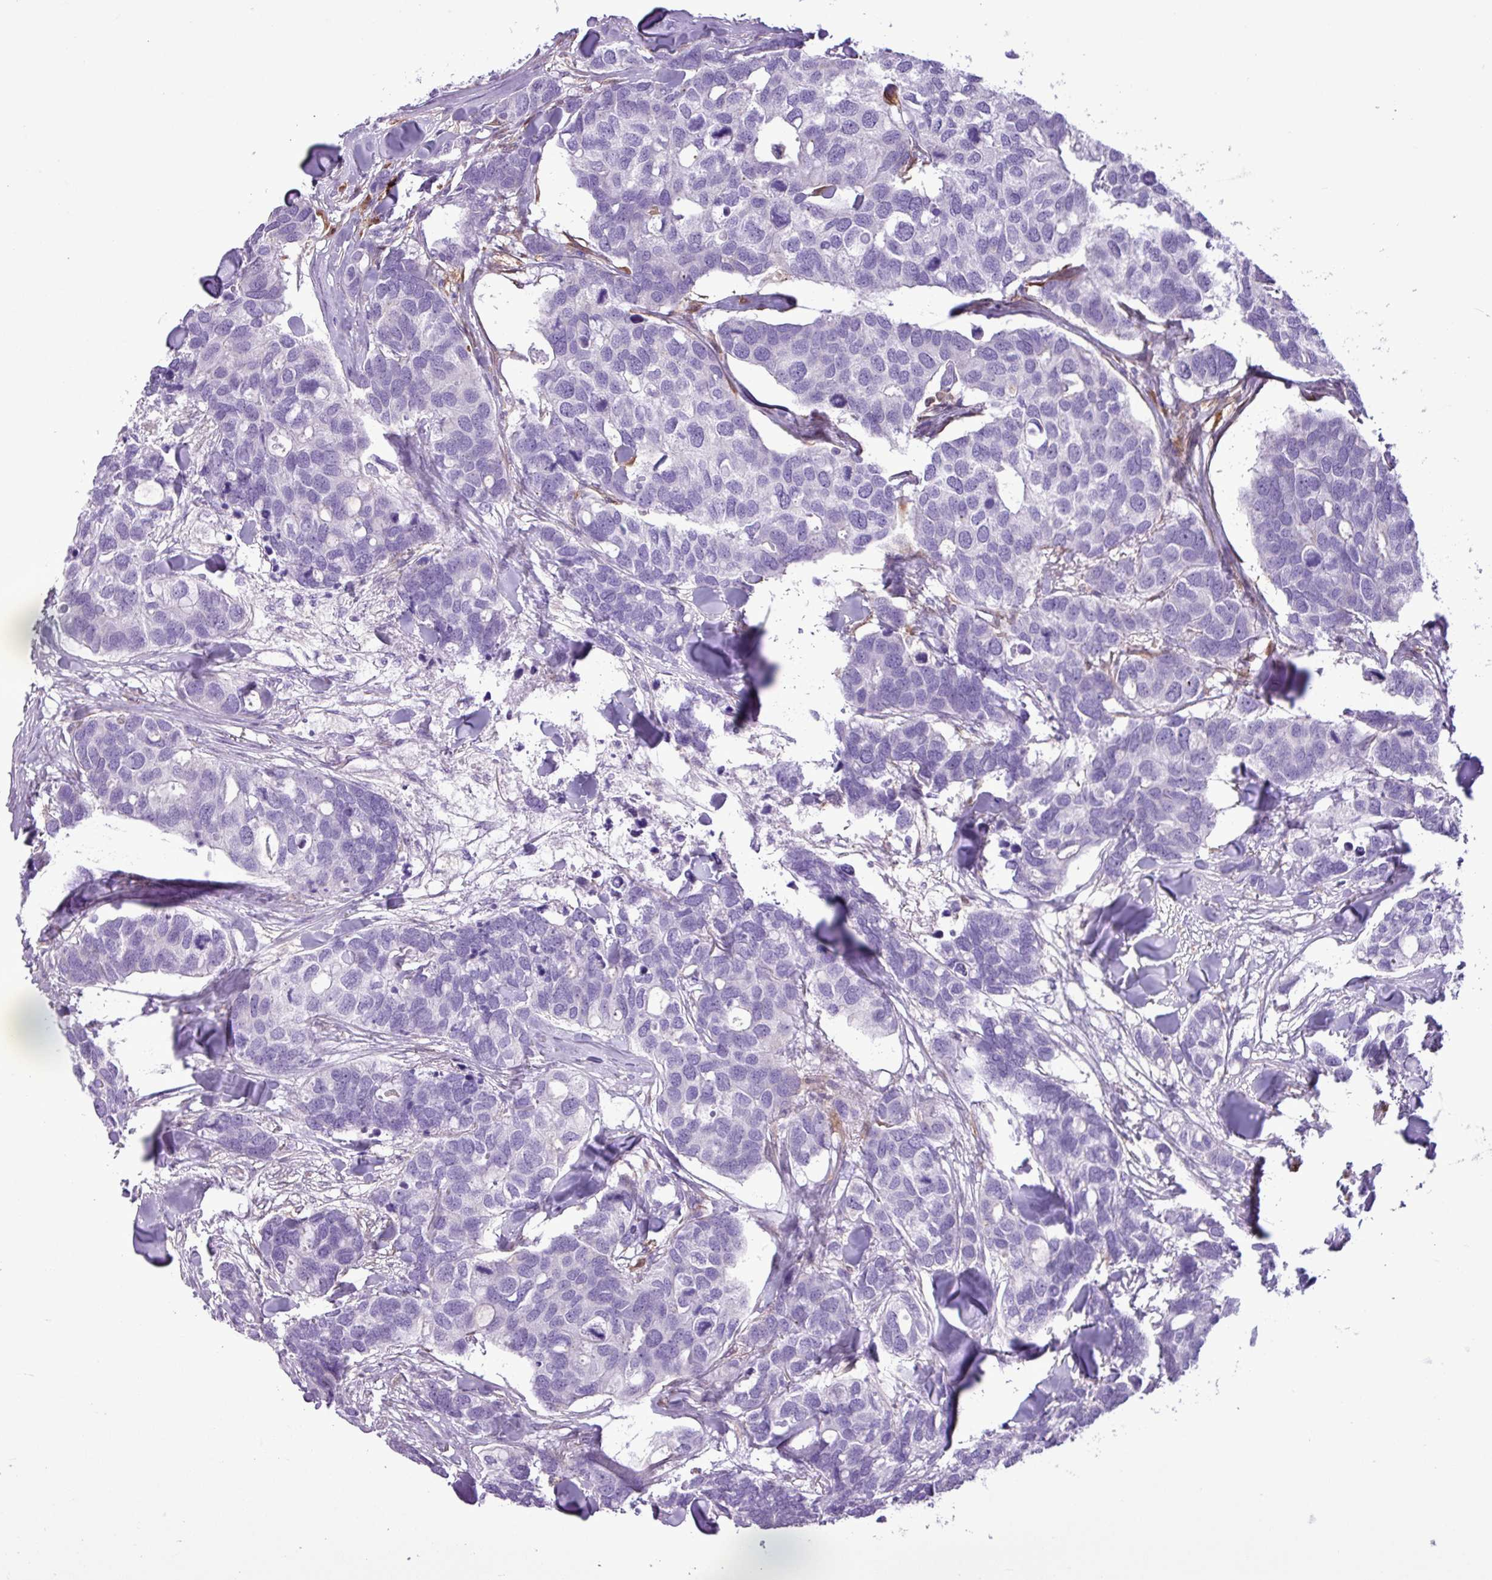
{"staining": {"intensity": "negative", "quantity": "none", "location": "none"}, "tissue": "breast cancer", "cell_type": "Tumor cells", "image_type": "cancer", "snomed": [{"axis": "morphology", "description": "Duct carcinoma"}, {"axis": "topography", "description": "Breast"}], "caption": "Immunohistochemical staining of human infiltrating ductal carcinoma (breast) demonstrates no significant staining in tumor cells. (DAB IHC visualized using brightfield microscopy, high magnification).", "gene": "TMEM200C", "patient": {"sex": "female", "age": 83}}